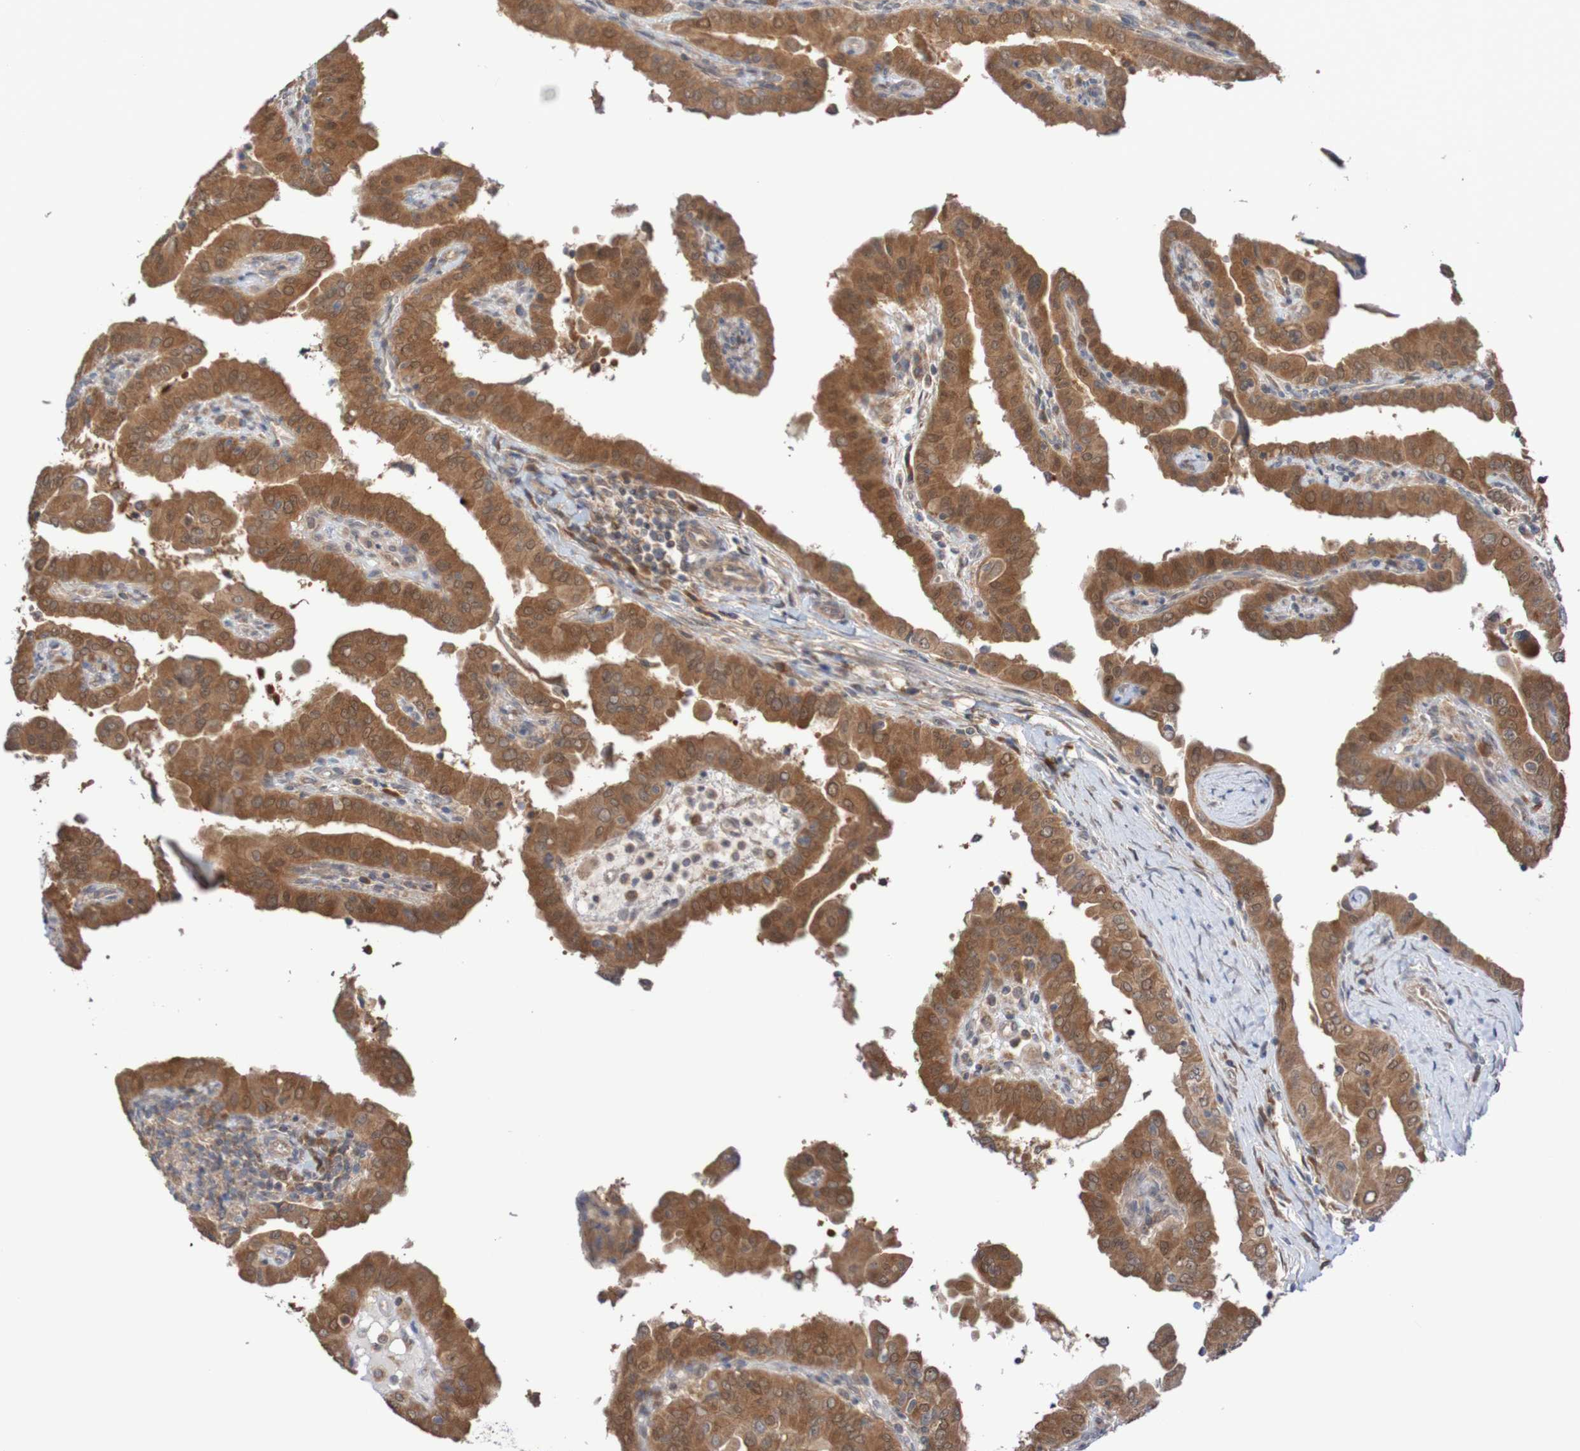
{"staining": {"intensity": "moderate", "quantity": ">75%", "location": "cytoplasmic/membranous"}, "tissue": "thyroid cancer", "cell_type": "Tumor cells", "image_type": "cancer", "snomed": [{"axis": "morphology", "description": "Papillary adenocarcinoma, NOS"}, {"axis": "topography", "description": "Thyroid gland"}], "caption": "Human papillary adenocarcinoma (thyroid) stained for a protein (brown) exhibits moderate cytoplasmic/membranous positive staining in approximately >75% of tumor cells.", "gene": "PHPT1", "patient": {"sex": "male", "age": 33}}